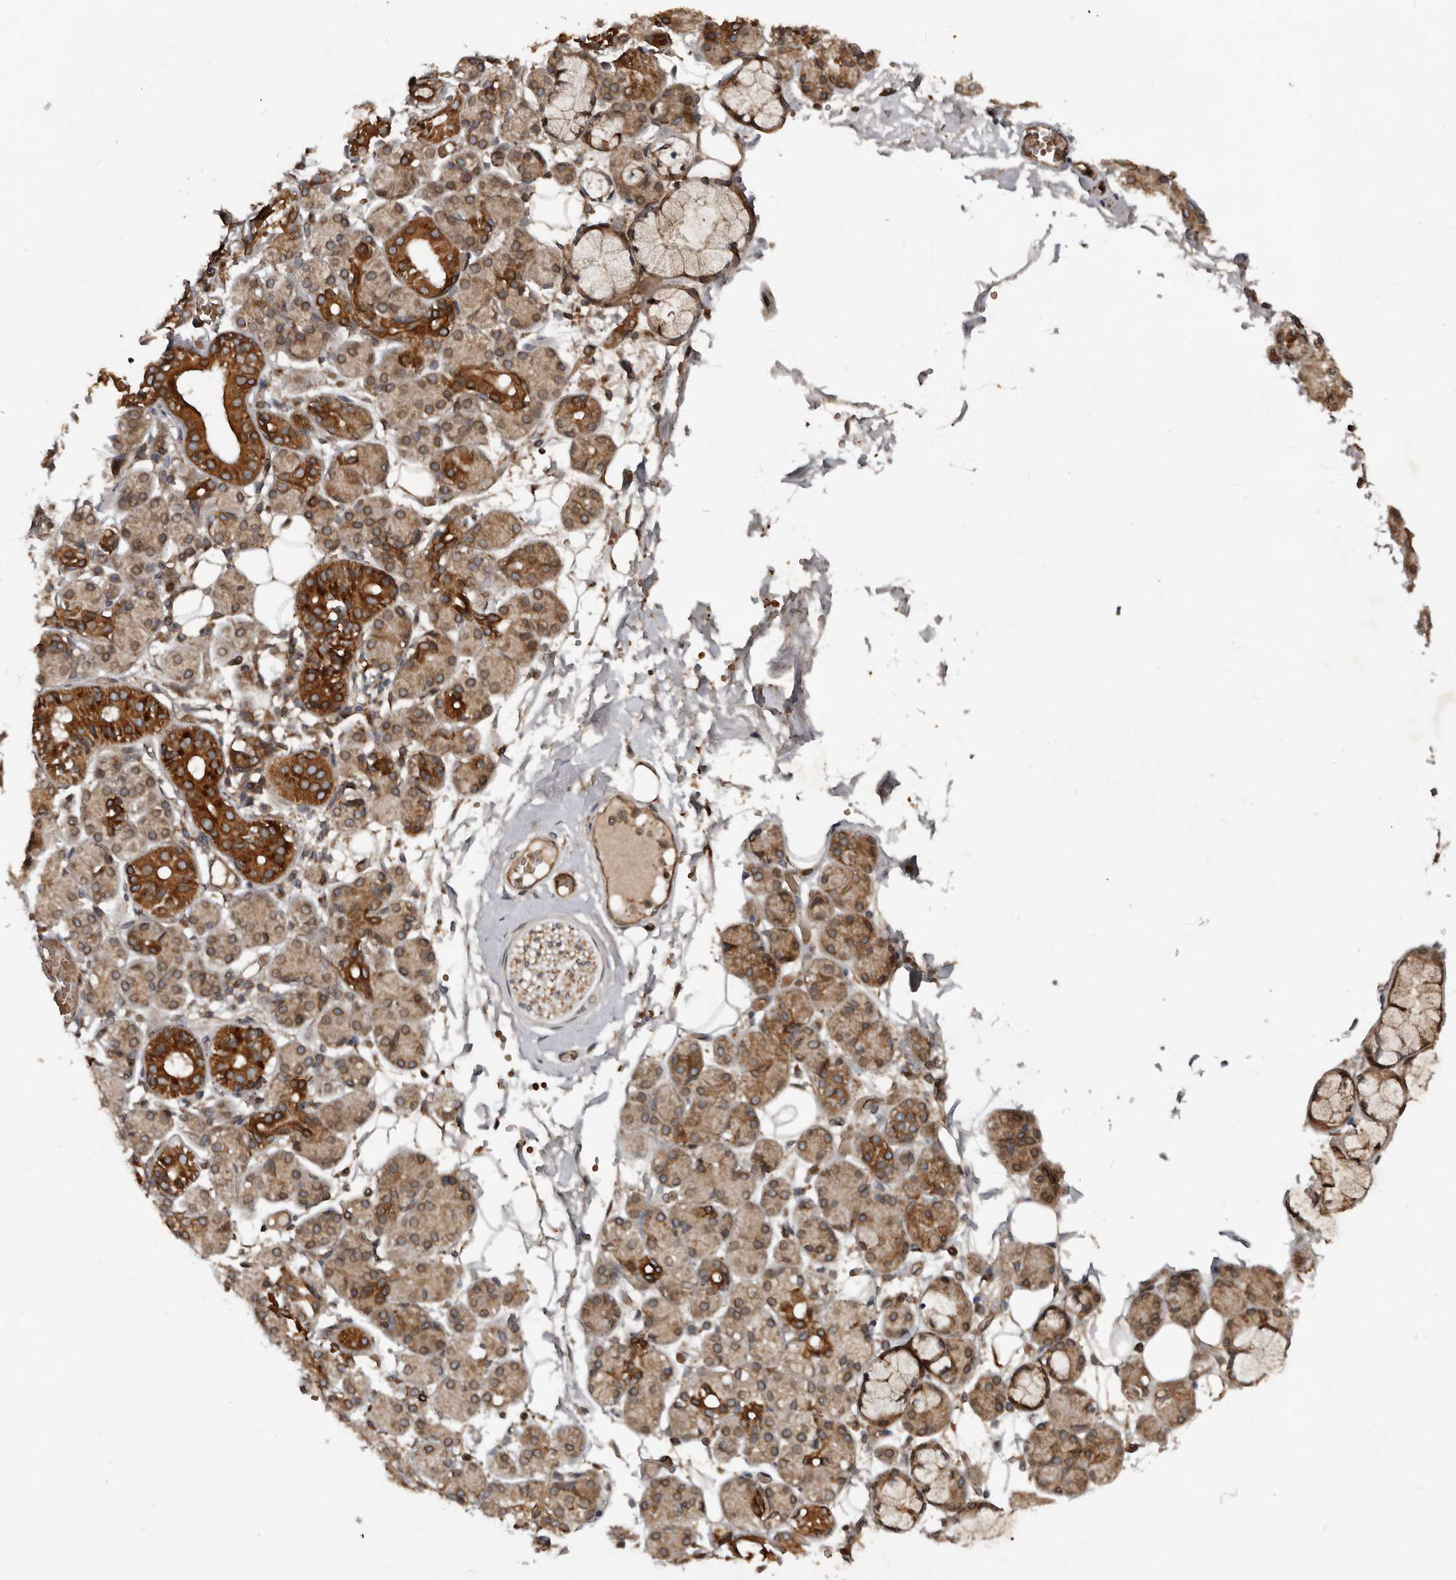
{"staining": {"intensity": "strong", "quantity": "<25%", "location": "cytoplasmic/membranous,nuclear"}, "tissue": "salivary gland", "cell_type": "Glandular cells", "image_type": "normal", "snomed": [{"axis": "morphology", "description": "Normal tissue, NOS"}, {"axis": "topography", "description": "Salivary gland"}], "caption": "A high-resolution histopathology image shows immunohistochemistry staining of benign salivary gland, which reveals strong cytoplasmic/membranous,nuclear expression in approximately <25% of glandular cells. (brown staining indicates protein expression, while blue staining denotes nuclei).", "gene": "STK36", "patient": {"sex": "male", "age": 63}}